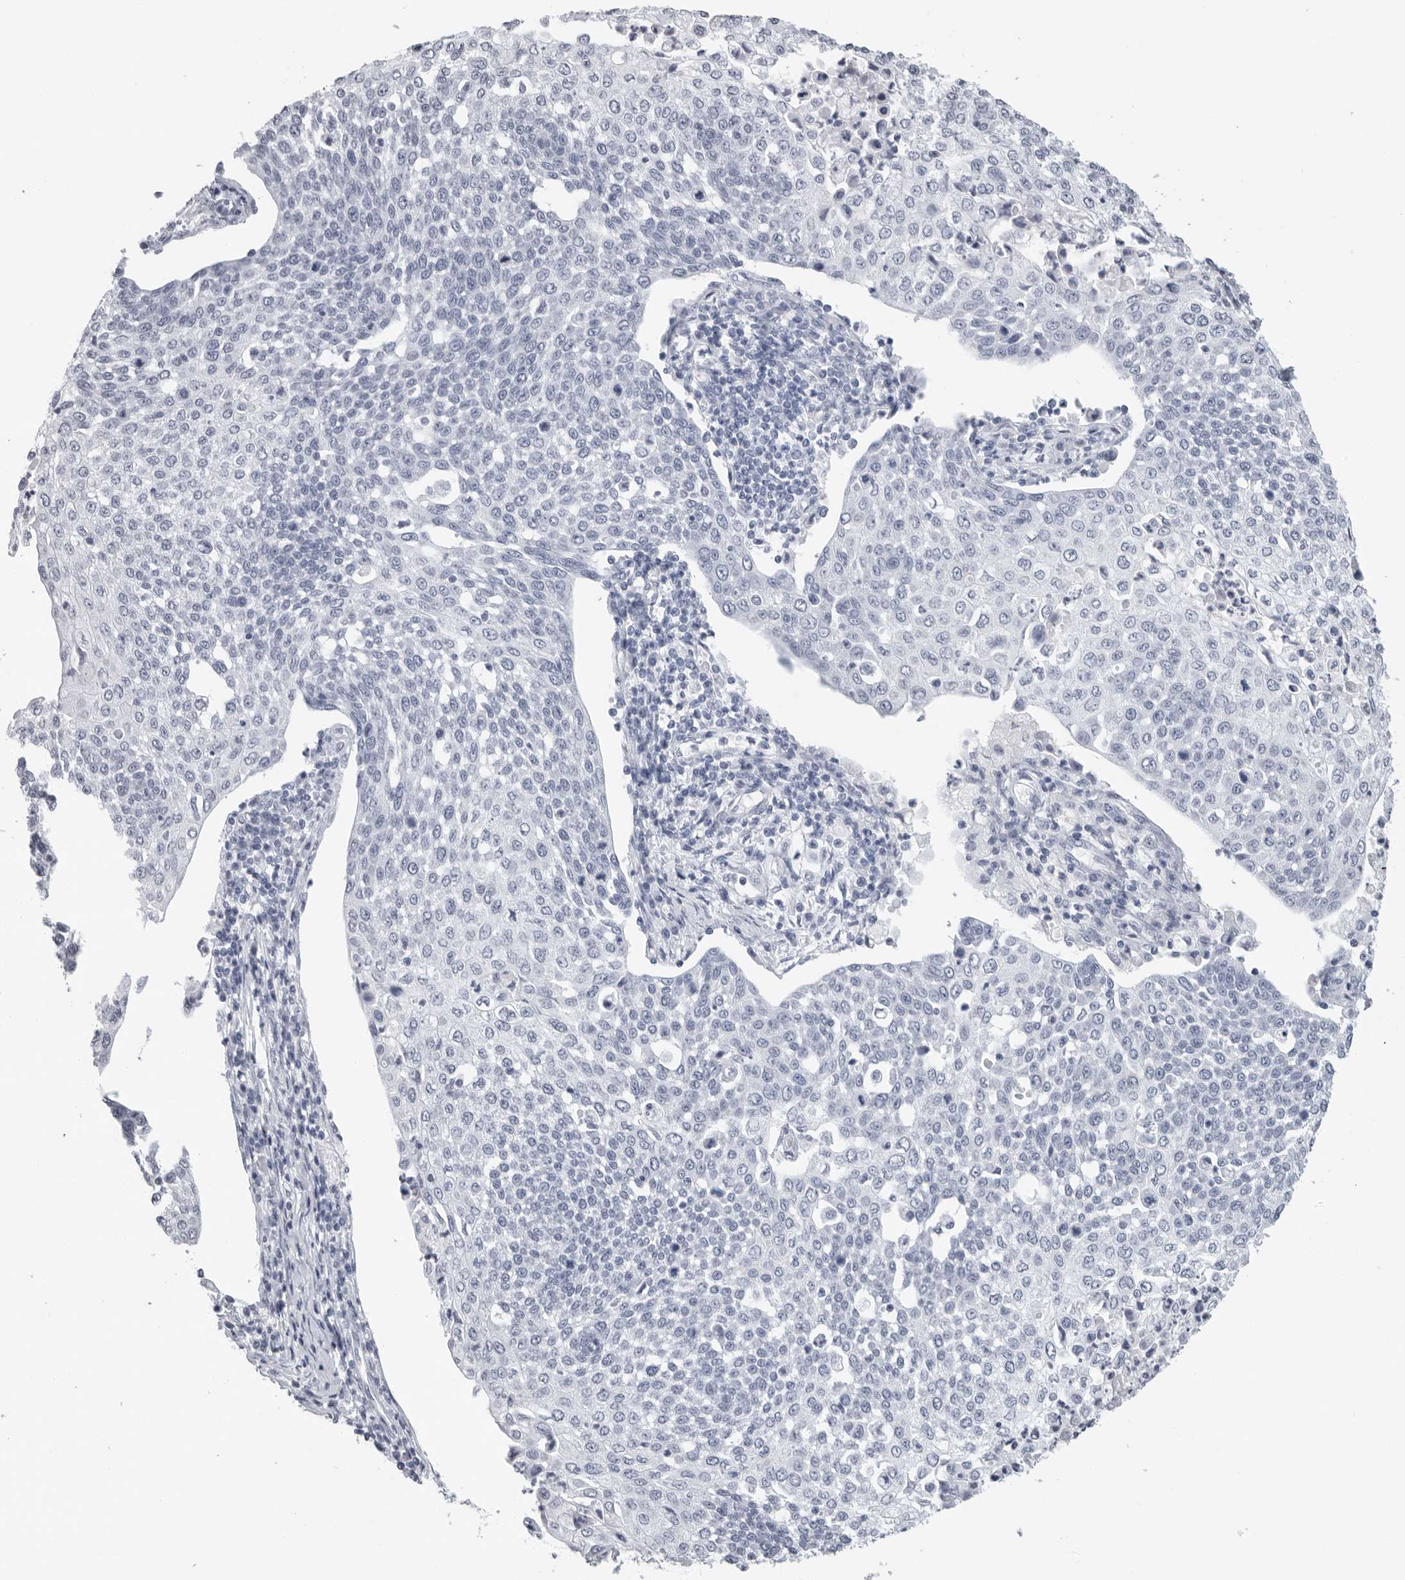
{"staining": {"intensity": "negative", "quantity": "none", "location": "none"}, "tissue": "cervical cancer", "cell_type": "Tumor cells", "image_type": "cancer", "snomed": [{"axis": "morphology", "description": "Squamous cell carcinoma, NOS"}, {"axis": "topography", "description": "Cervix"}], "caption": "Immunohistochemistry image of squamous cell carcinoma (cervical) stained for a protein (brown), which displays no expression in tumor cells.", "gene": "AGMAT", "patient": {"sex": "female", "age": 34}}